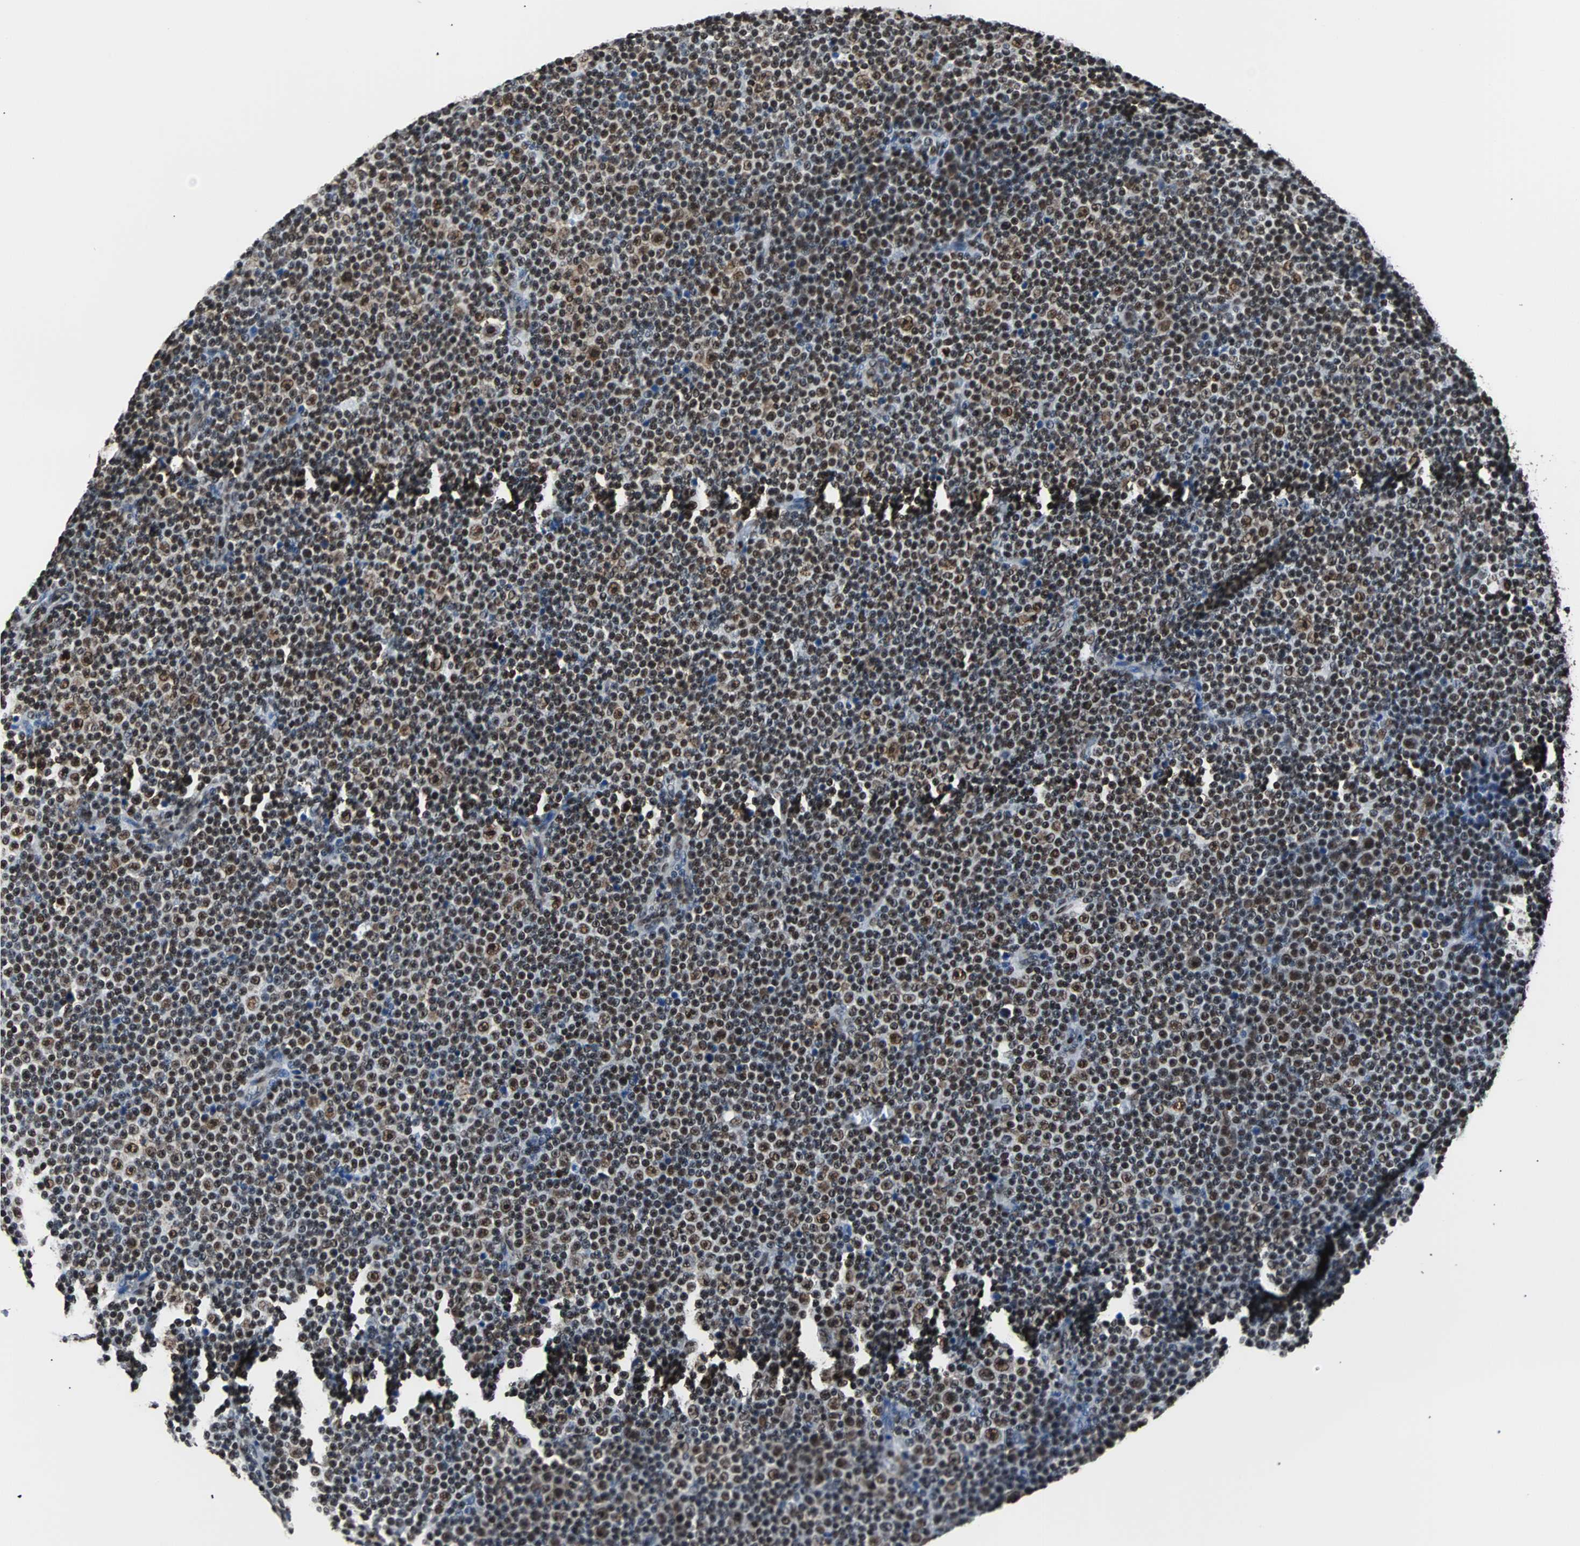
{"staining": {"intensity": "strong", "quantity": ">75%", "location": "nuclear"}, "tissue": "lymphoma", "cell_type": "Tumor cells", "image_type": "cancer", "snomed": [{"axis": "morphology", "description": "Malignant lymphoma, non-Hodgkin's type, Low grade"}, {"axis": "topography", "description": "Lymph node"}], "caption": "This is an image of IHC staining of lymphoma, which shows strong staining in the nuclear of tumor cells.", "gene": "FUBP1", "patient": {"sex": "female", "age": 67}}